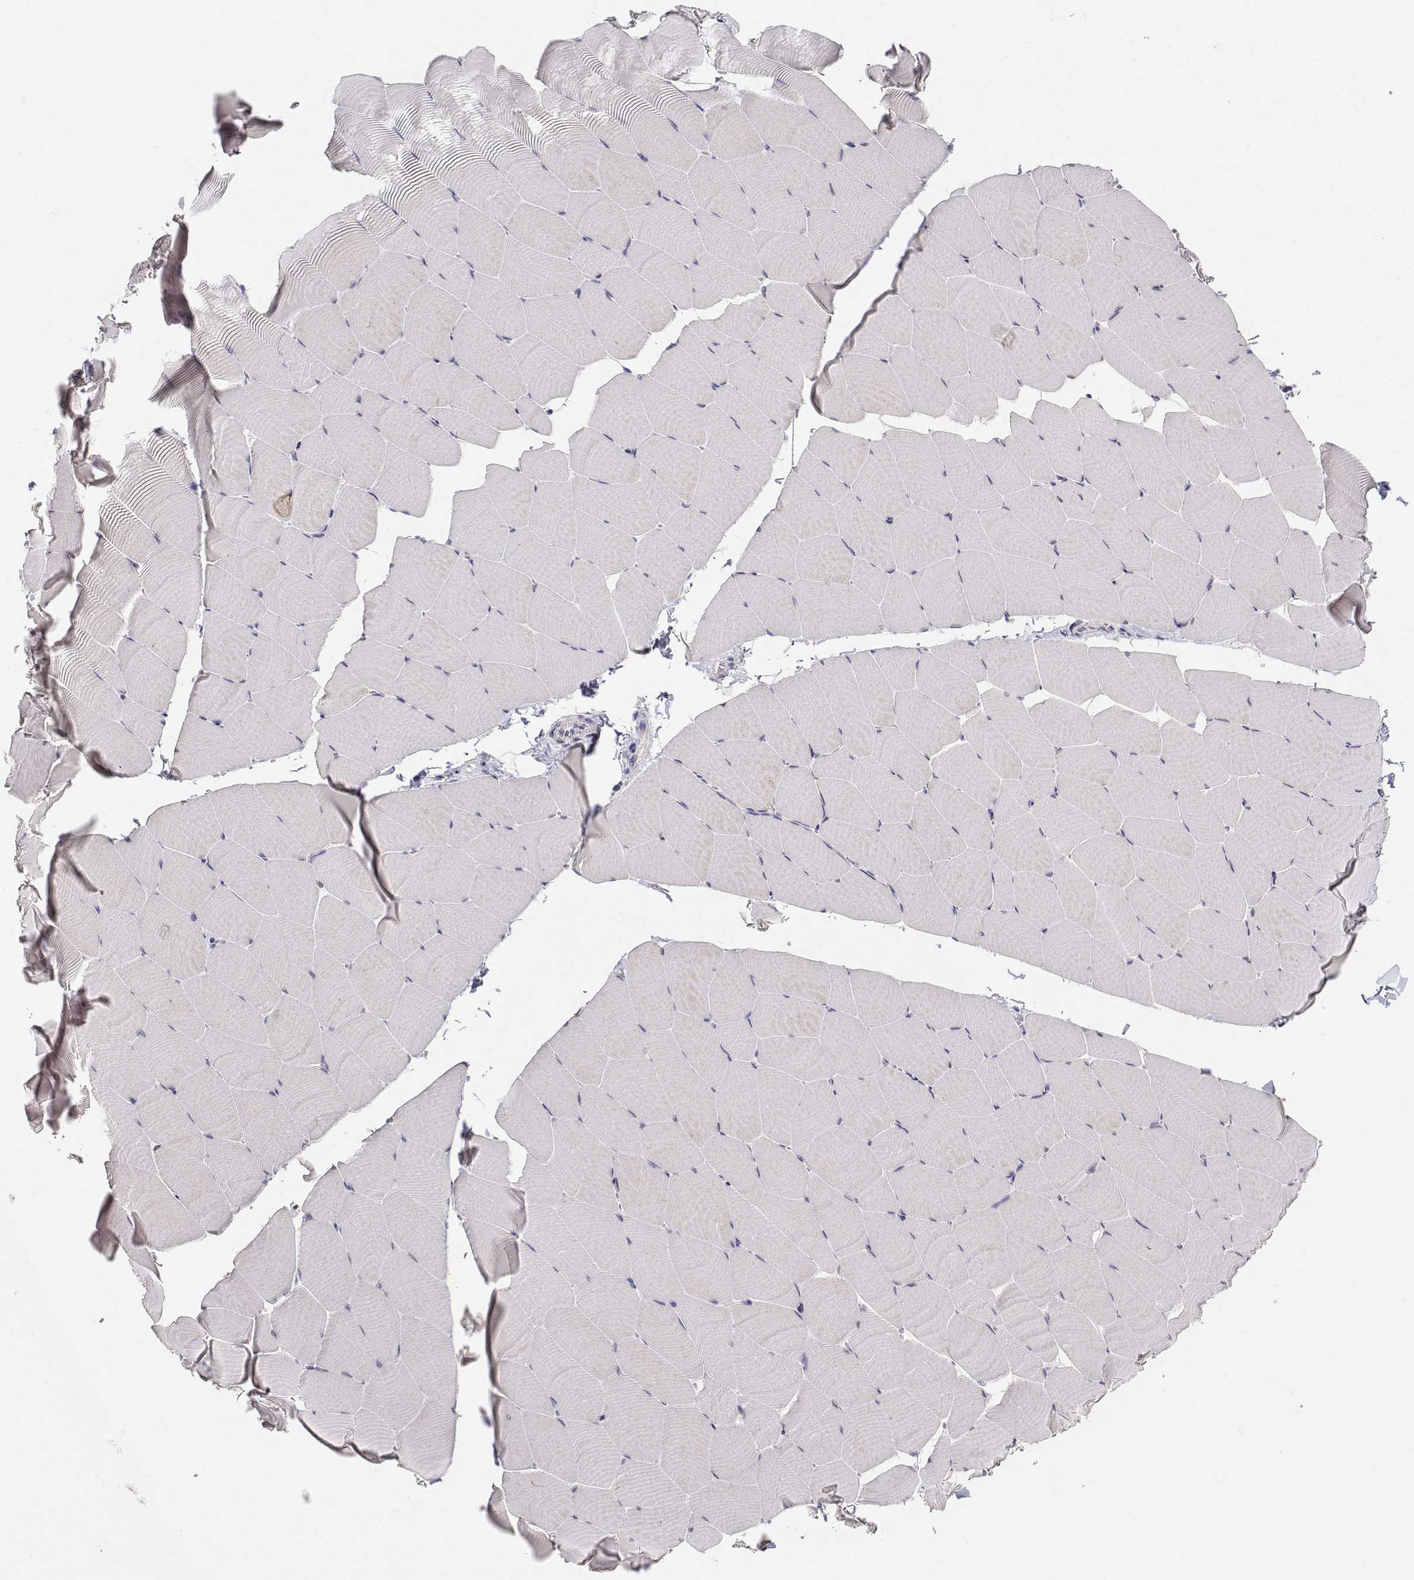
{"staining": {"intensity": "negative", "quantity": "none", "location": "none"}, "tissue": "skeletal muscle", "cell_type": "Myocytes", "image_type": "normal", "snomed": [{"axis": "morphology", "description": "Normal tissue, NOS"}, {"axis": "topography", "description": "Skeletal muscle"}], "caption": "This is an immunohistochemistry photomicrograph of unremarkable human skeletal muscle. There is no expression in myocytes.", "gene": "PAEP", "patient": {"sex": "male", "age": 25}}